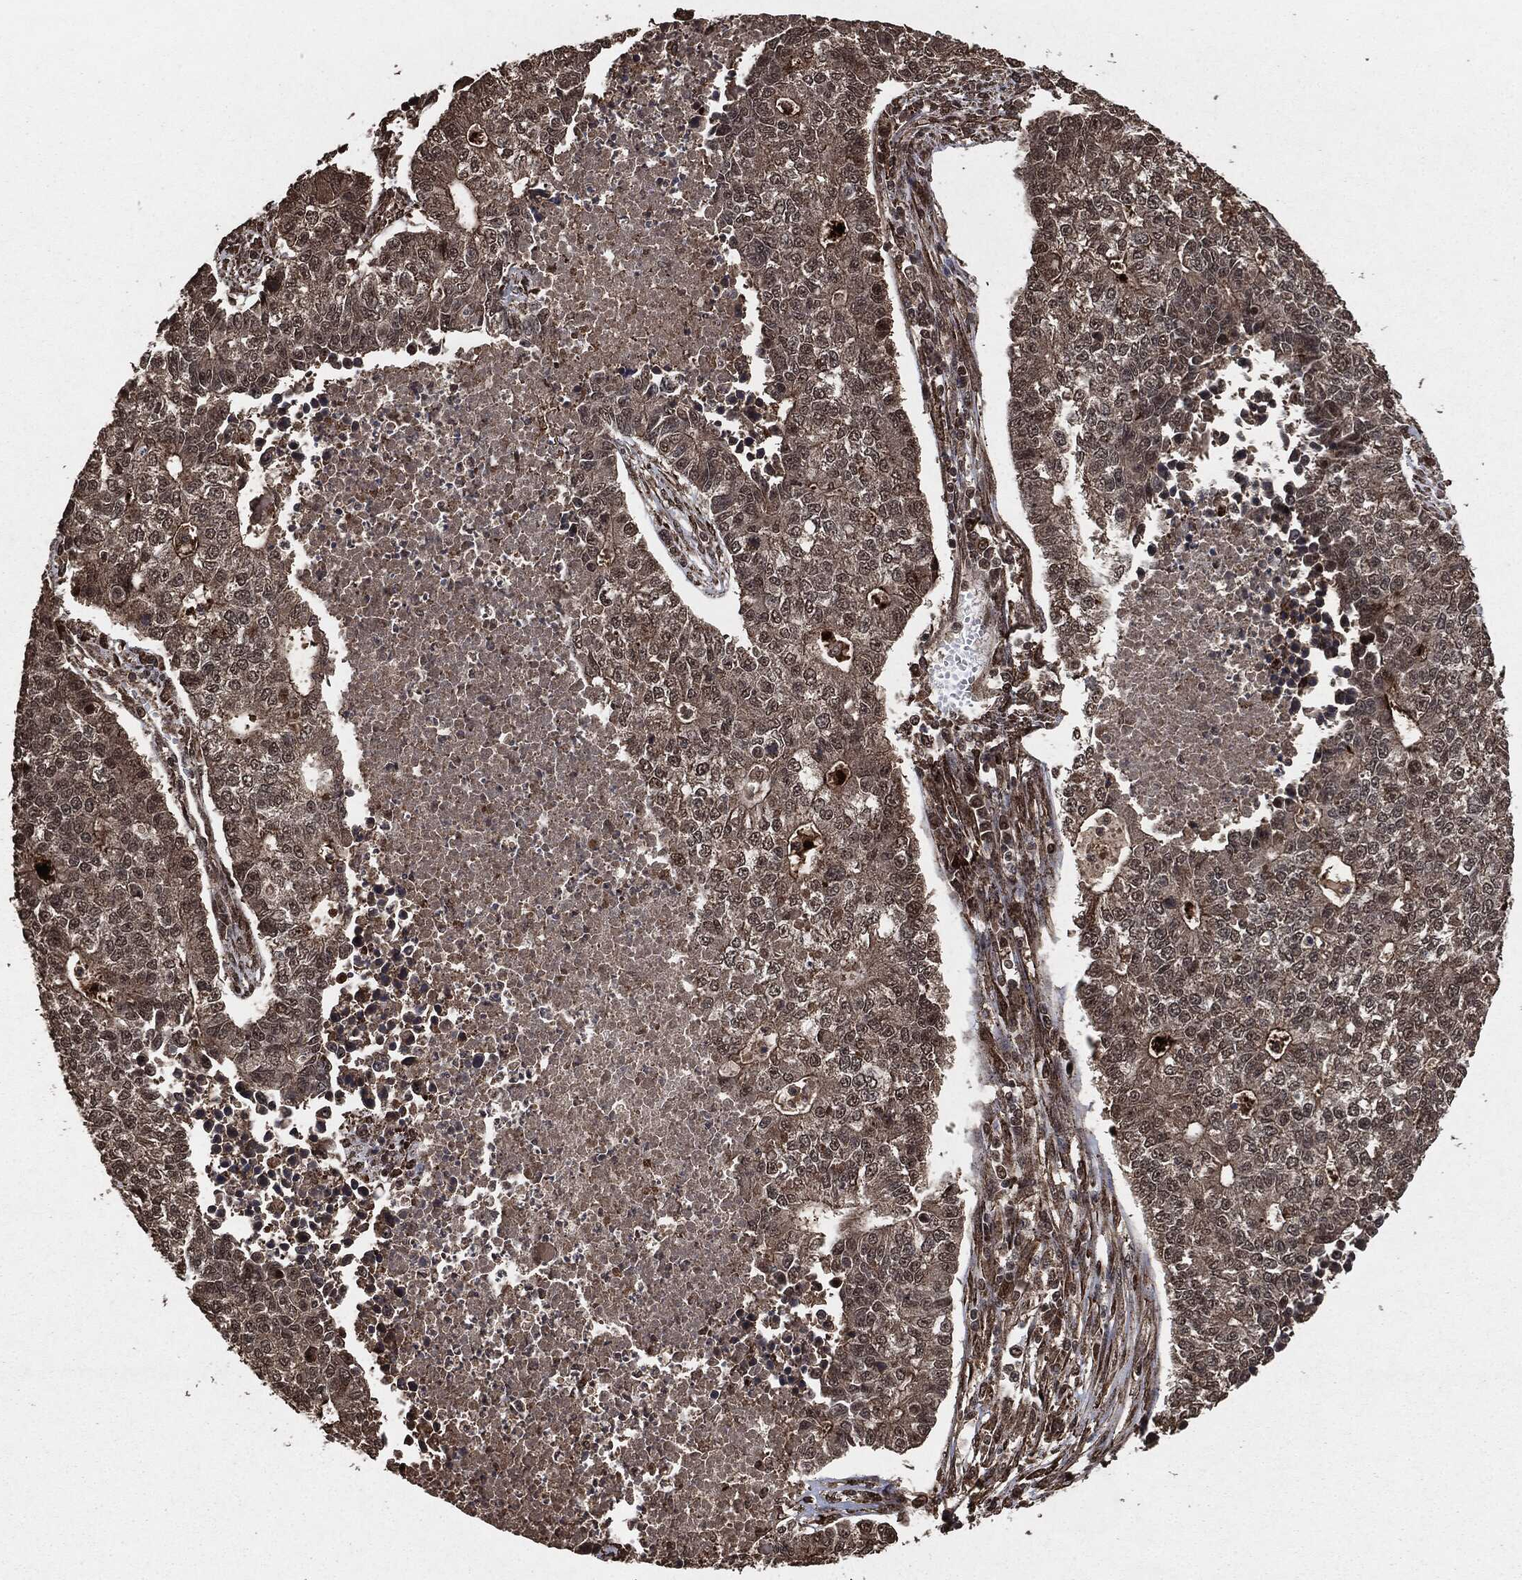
{"staining": {"intensity": "weak", "quantity": "25%-75%", "location": "cytoplasmic/membranous"}, "tissue": "lung cancer", "cell_type": "Tumor cells", "image_type": "cancer", "snomed": [{"axis": "morphology", "description": "Adenocarcinoma, NOS"}, {"axis": "topography", "description": "Lung"}], "caption": "Immunohistochemical staining of human lung adenocarcinoma demonstrates weak cytoplasmic/membranous protein staining in approximately 25%-75% of tumor cells.", "gene": "EGFR", "patient": {"sex": "male", "age": 57}}